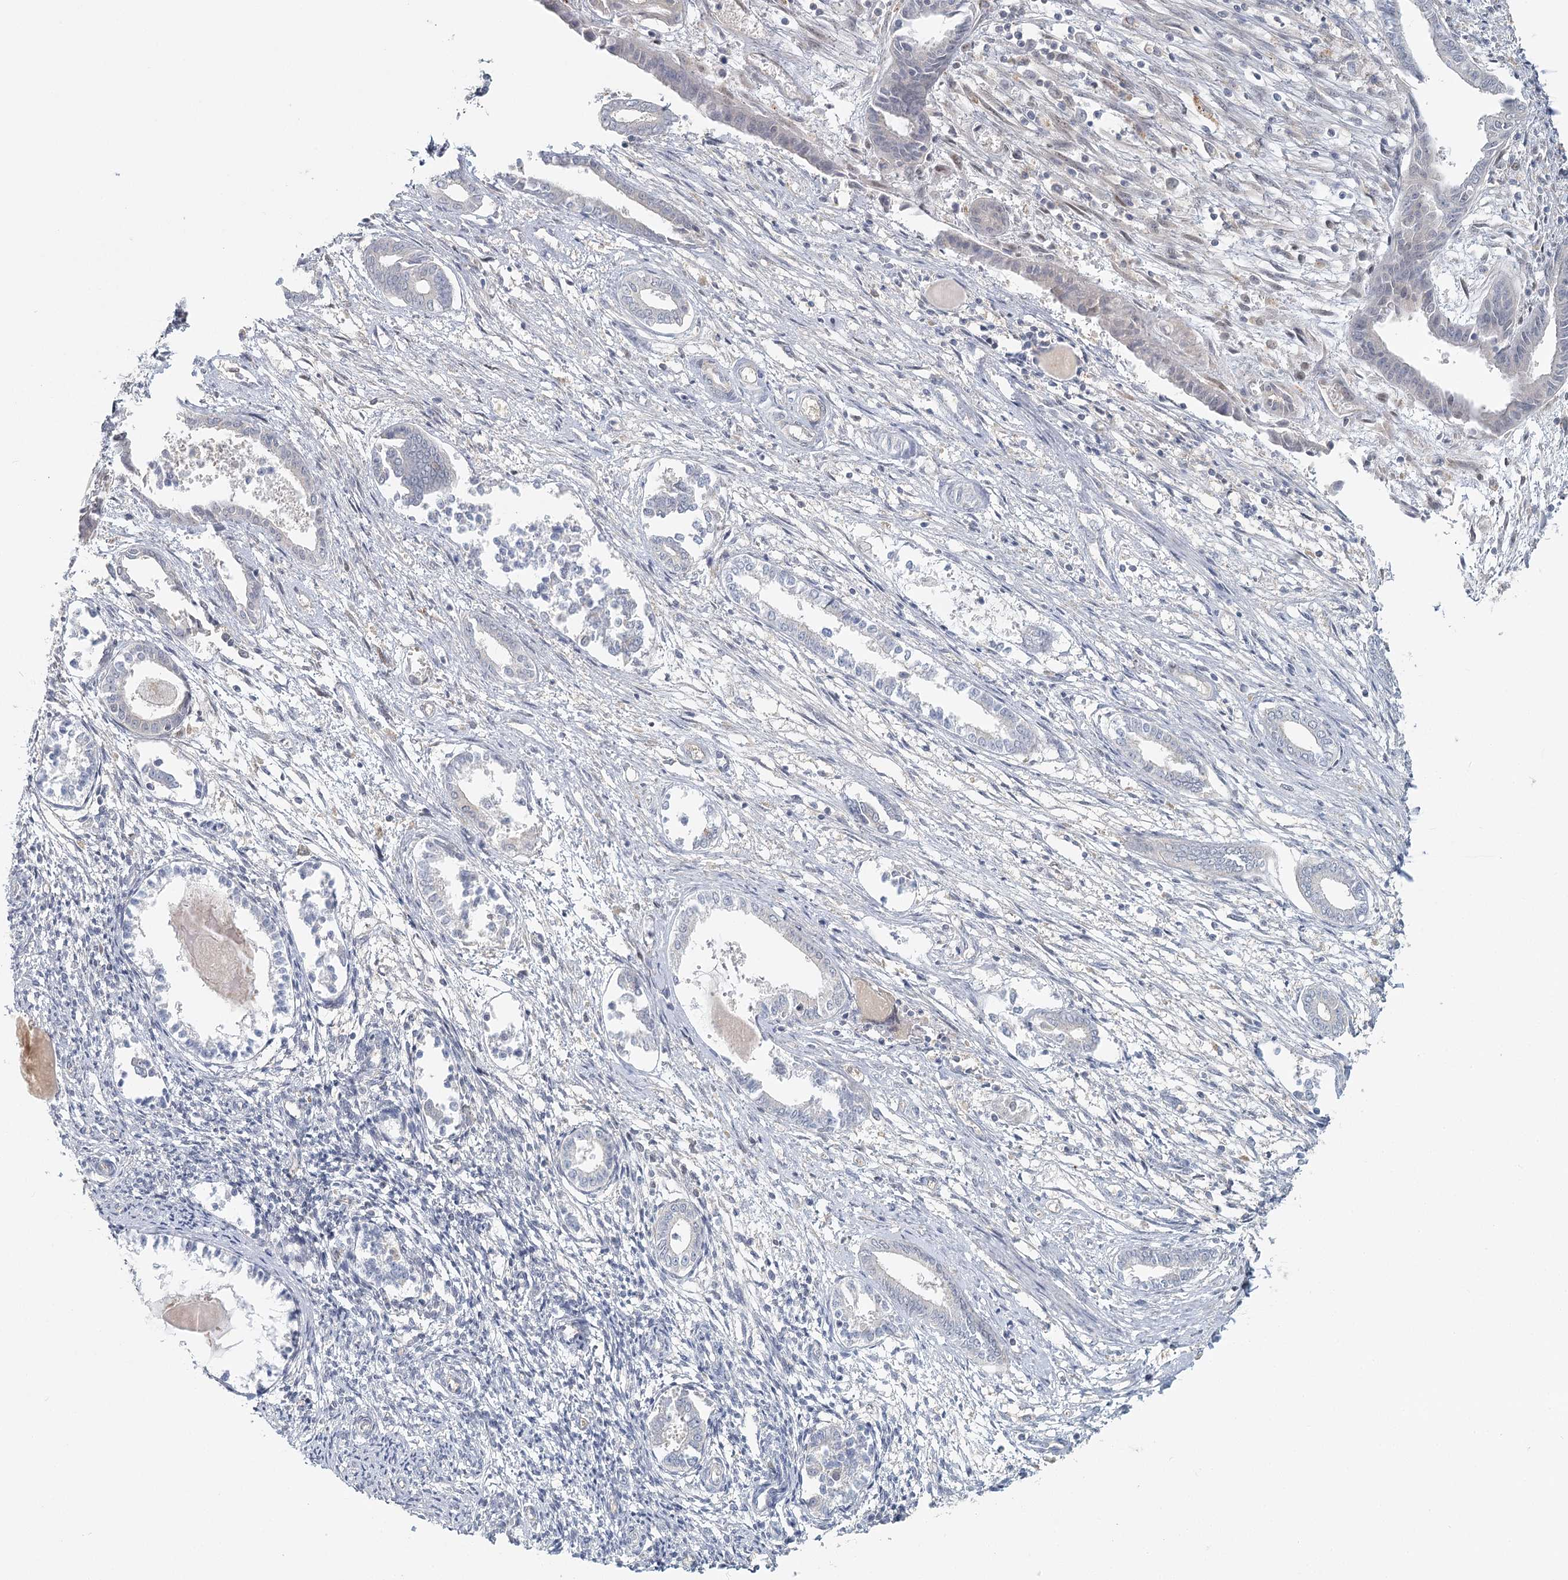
{"staining": {"intensity": "negative", "quantity": "none", "location": "none"}, "tissue": "endometrium", "cell_type": "Cells in endometrial stroma", "image_type": "normal", "snomed": [{"axis": "morphology", "description": "Normal tissue, NOS"}, {"axis": "topography", "description": "Endometrium"}], "caption": "This micrograph is of normal endometrium stained with IHC to label a protein in brown with the nuclei are counter-stained blue. There is no staining in cells in endometrial stroma. (DAB (3,3'-diaminobenzidine) IHC with hematoxylin counter stain).", "gene": "USP11", "patient": {"sex": "female", "age": 56}}